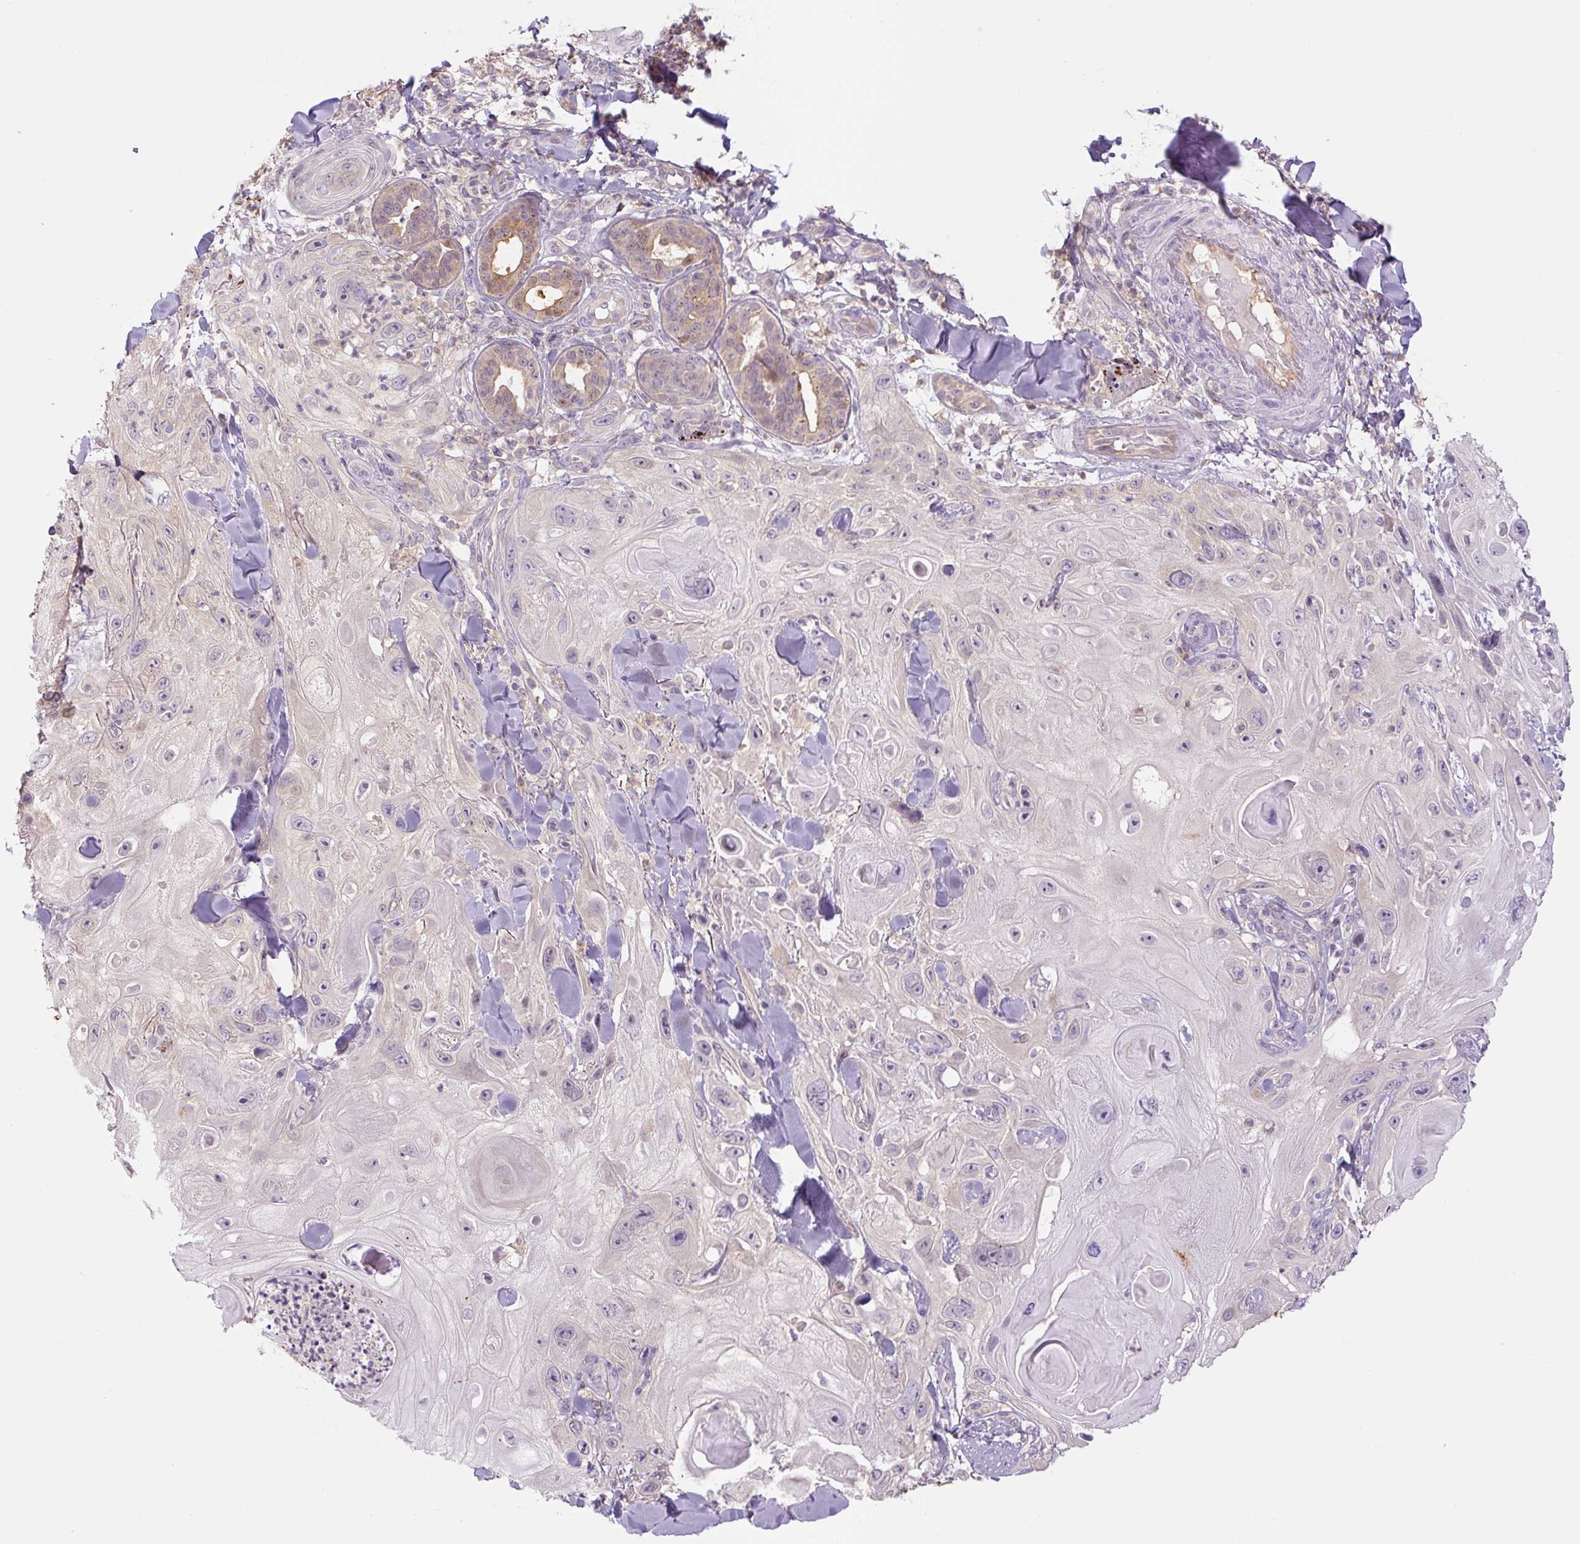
{"staining": {"intensity": "negative", "quantity": "none", "location": "none"}, "tissue": "skin cancer", "cell_type": "Tumor cells", "image_type": "cancer", "snomed": [{"axis": "morphology", "description": "Normal tissue, NOS"}, {"axis": "morphology", "description": "Squamous cell carcinoma, NOS"}, {"axis": "topography", "description": "Skin"}], "caption": "Tumor cells are negative for brown protein staining in skin cancer.", "gene": "SPSB2", "patient": {"sex": "male", "age": 72}}